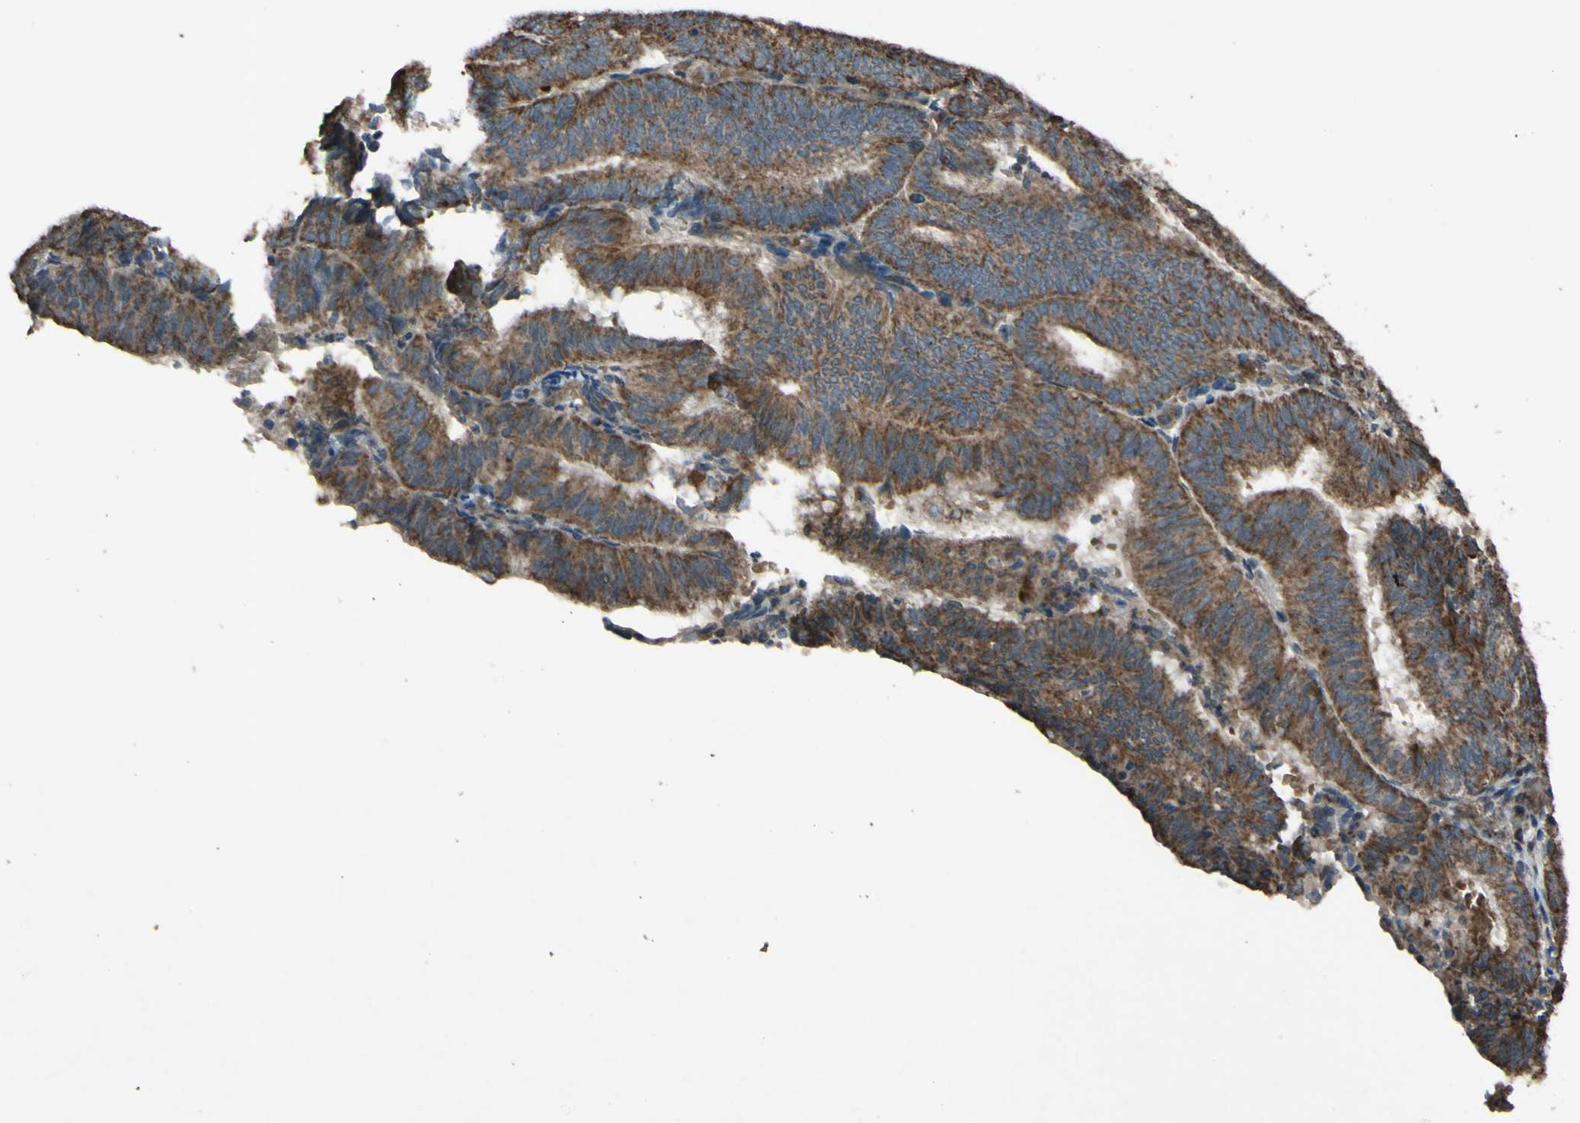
{"staining": {"intensity": "moderate", "quantity": ">75%", "location": "cytoplasmic/membranous"}, "tissue": "endometrial cancer", "cell_type": "Tumor cells", "image_type": "cancer", "snomed": [{"axis": "morphology", "description": "Adenocarcinoma, NOS"}, {"axis": "topography", "description": "Uterus"}], "caption": "Immunohistochemistry (IHC) micrograph of neoplastic tissue: human endometrial cancer stained using immunohistochemistry demonstrates medium levels of moderate protein expression localized specifically in the cytoplasmic/membranous of tumor cells, appearing as a cytoplasmic/membranous brown color.", "gene": "ACOT8", "patient": {"sex": "female", "age": 60}}